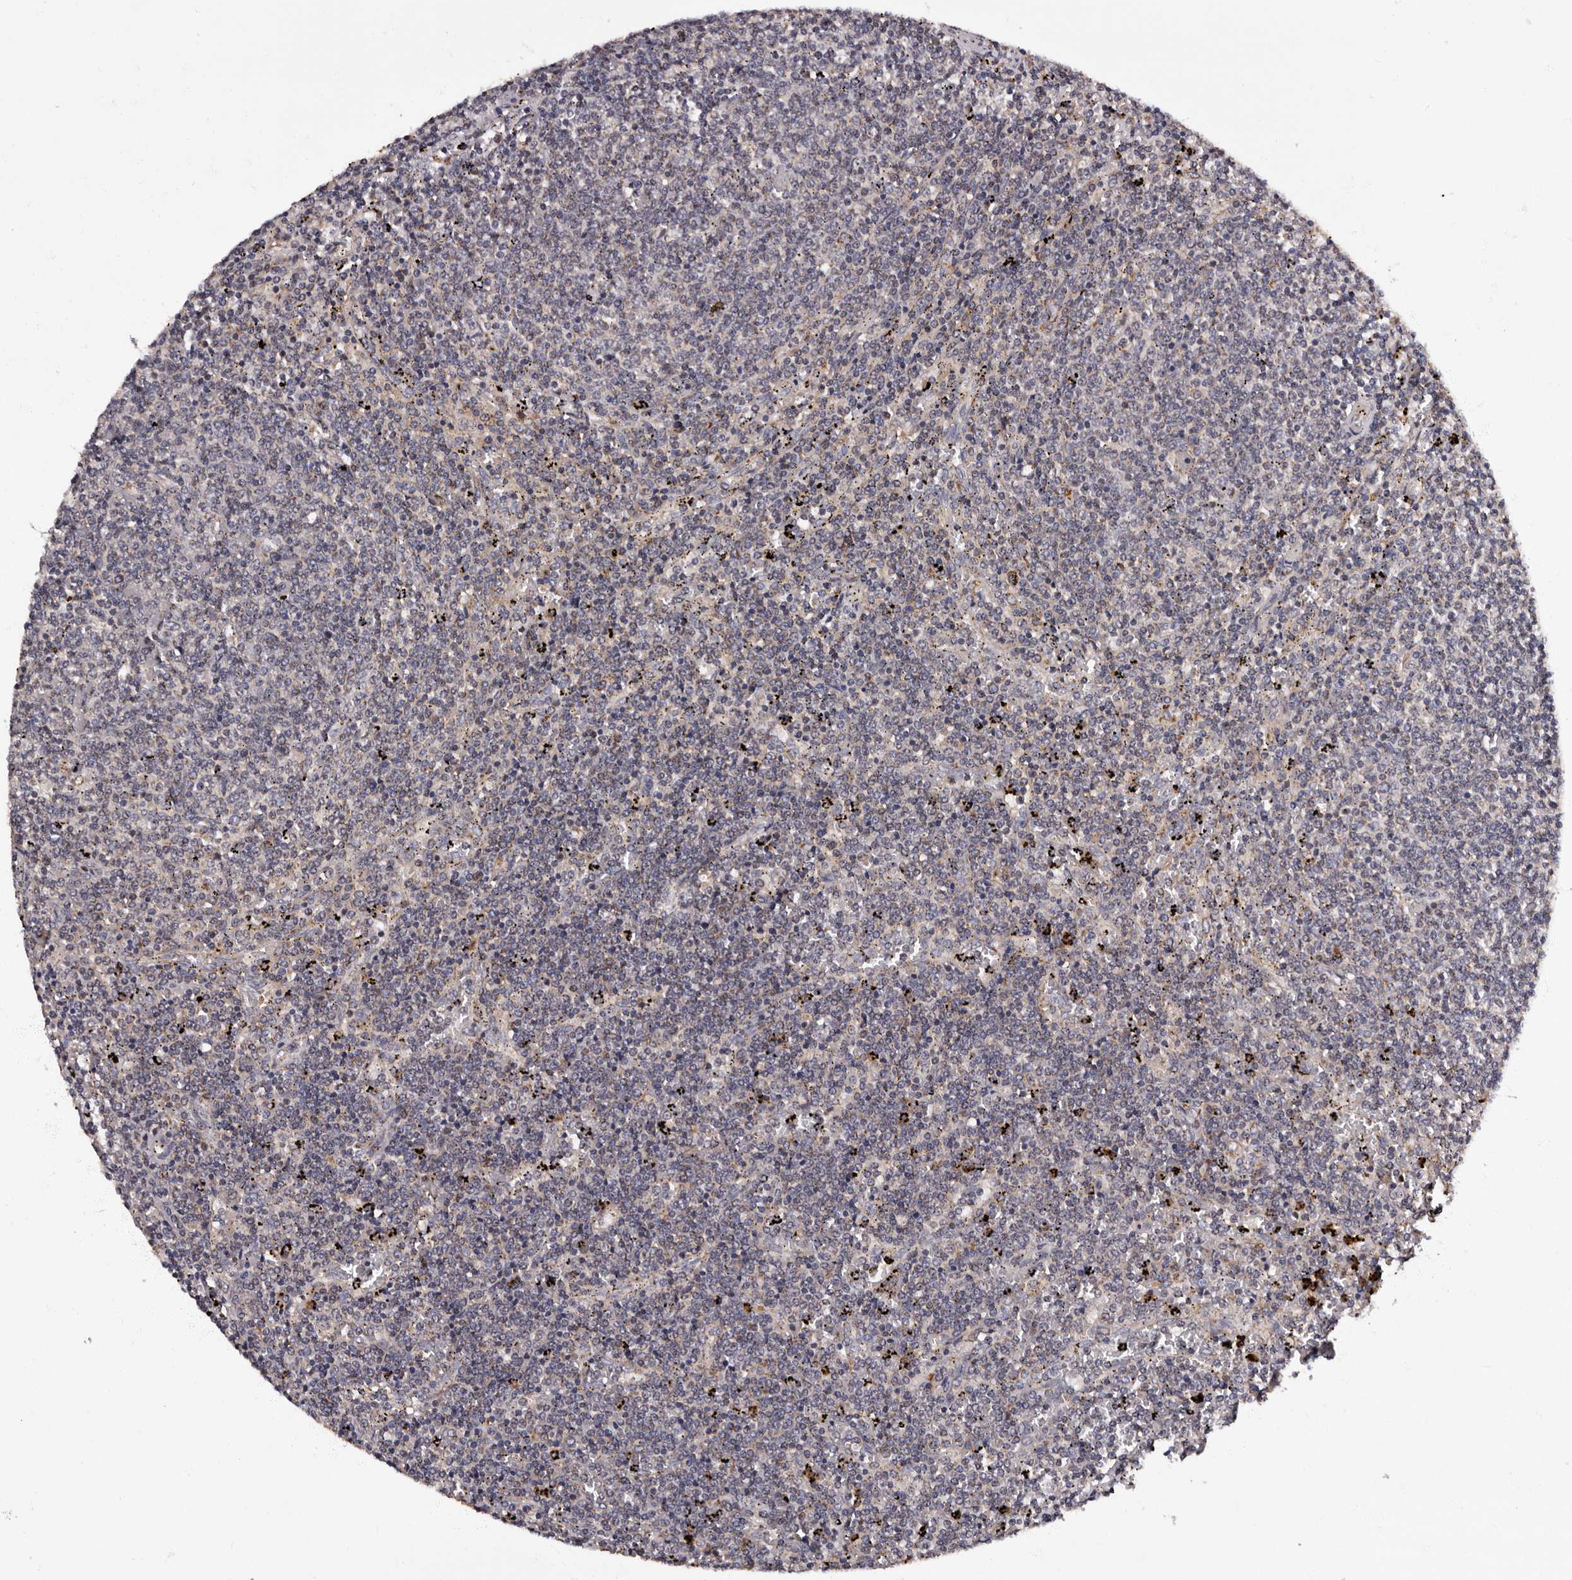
{"staining": {"intensity": "negative", "quantity": "none", "location": "none"}, "tissue": "lymphoma", "cell_type": "Tumor cells", "image_type": "cancer", "snomed": [{"axis": "morphology", "description": "Malignant lymphoma, non-Hodgkin's type, Low grade"}, {"axis": "topography", "description": "Spleen"}], "caption": "Tumor cells are negative for protein expression in human low-grade malignant lymphoma, non-Hodgkin's type.", "gene": "ADCK5", "patient": {"sex": "female", "age": 50}}